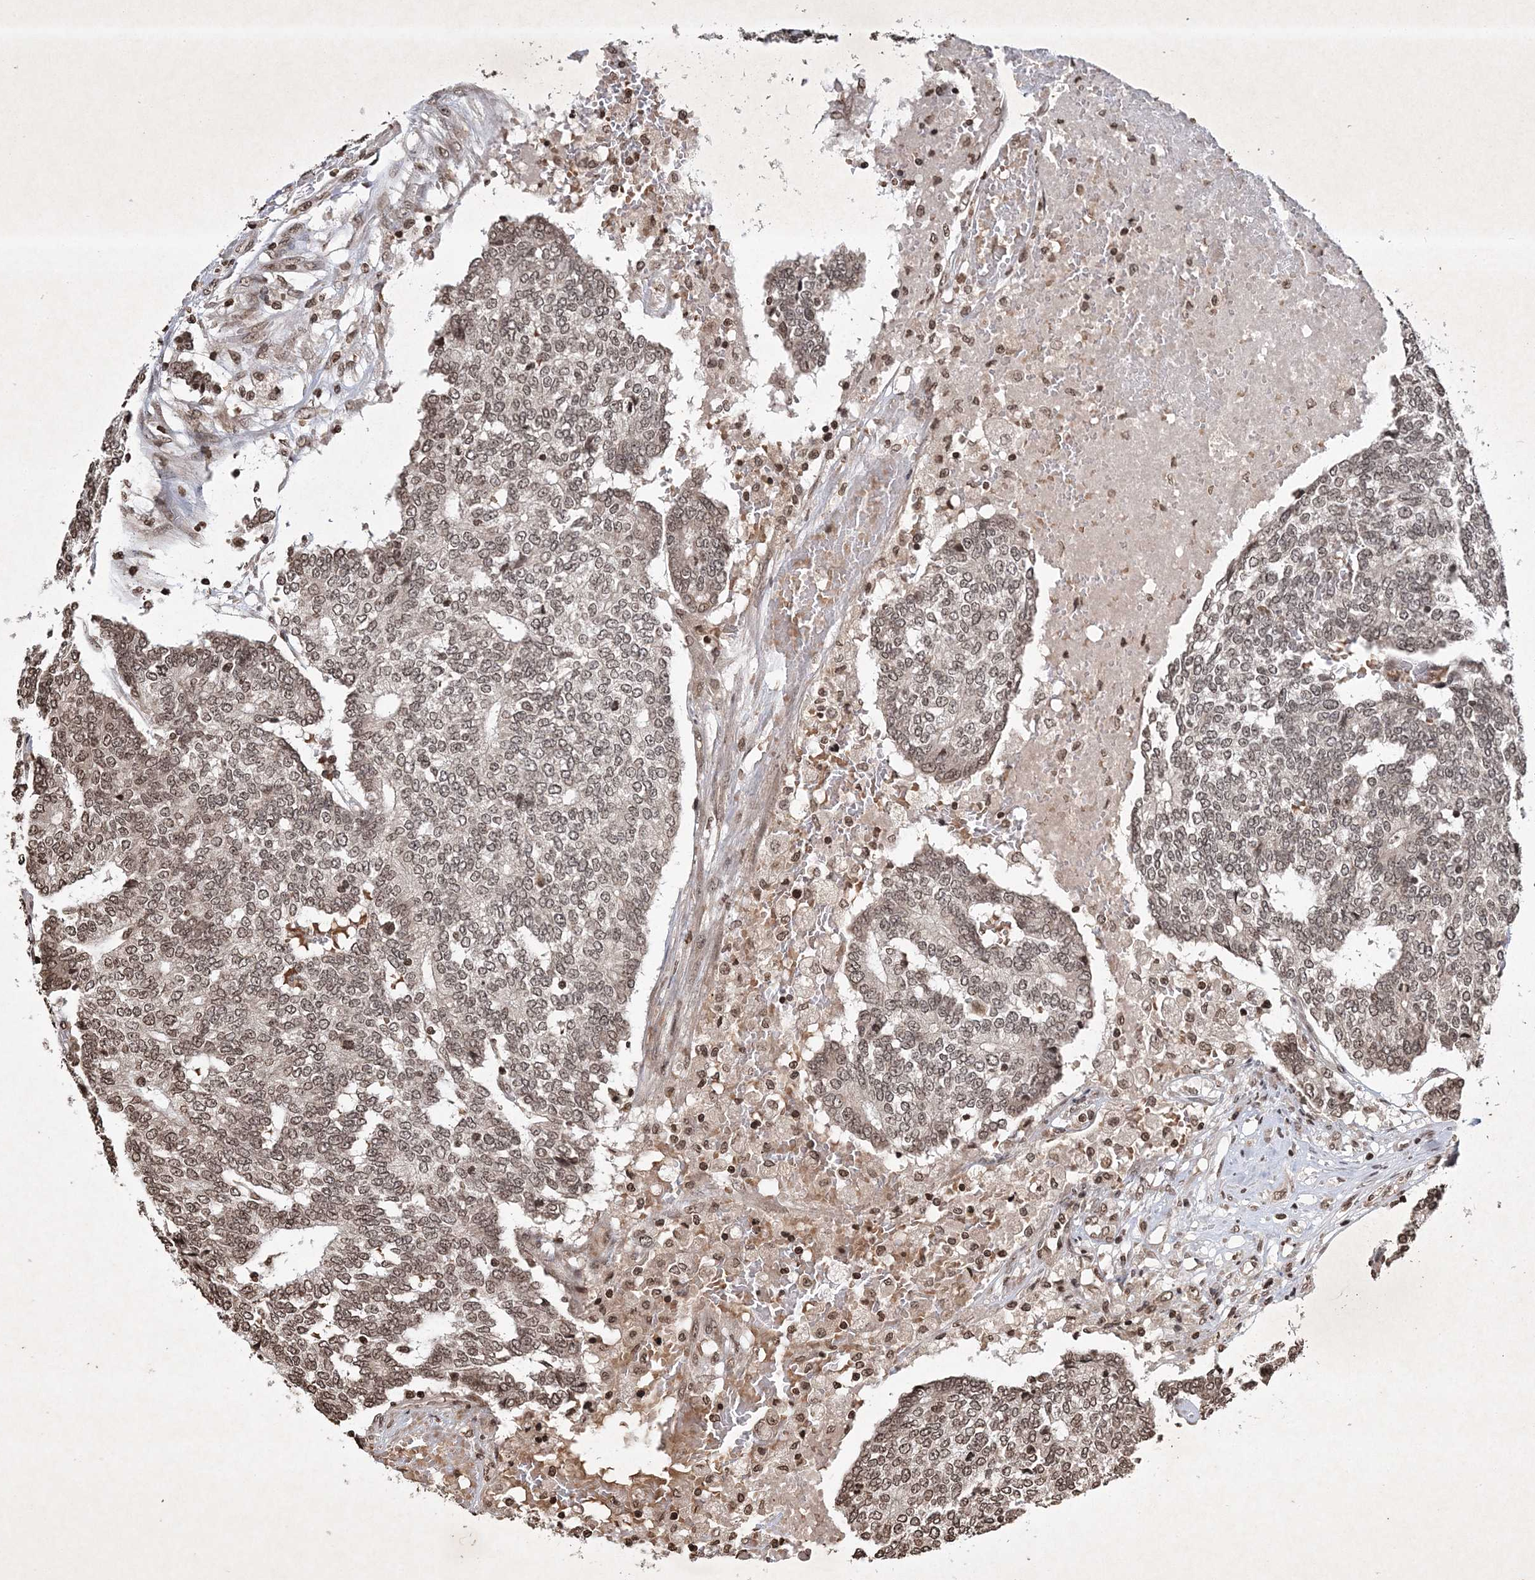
{"staining": {"intensity": "moderate", "quantity": ">75%", "location": "nuclear"}, "tissue": "prostate cancer", "cell_type": "Tumor cells", "image_type": "cancer", "snomed": [{"axis": "morphology", "description": "Normal tissue, NOS"}, {"axis": "morphology", "description": "Adenocarcinoma, High grade"}, {"axis": "topography", "description": "Prostate"}, {"axis": "topography", "description": "Seminal veicle"}], "caption": "Immunohistochemical staining of human prostate cancer exhibits medium levels of moderate nuclear expression in approximately >75% of tumor cells.", "gene": "NEDD9", "patient": {"sex": "male", "age": 55}}